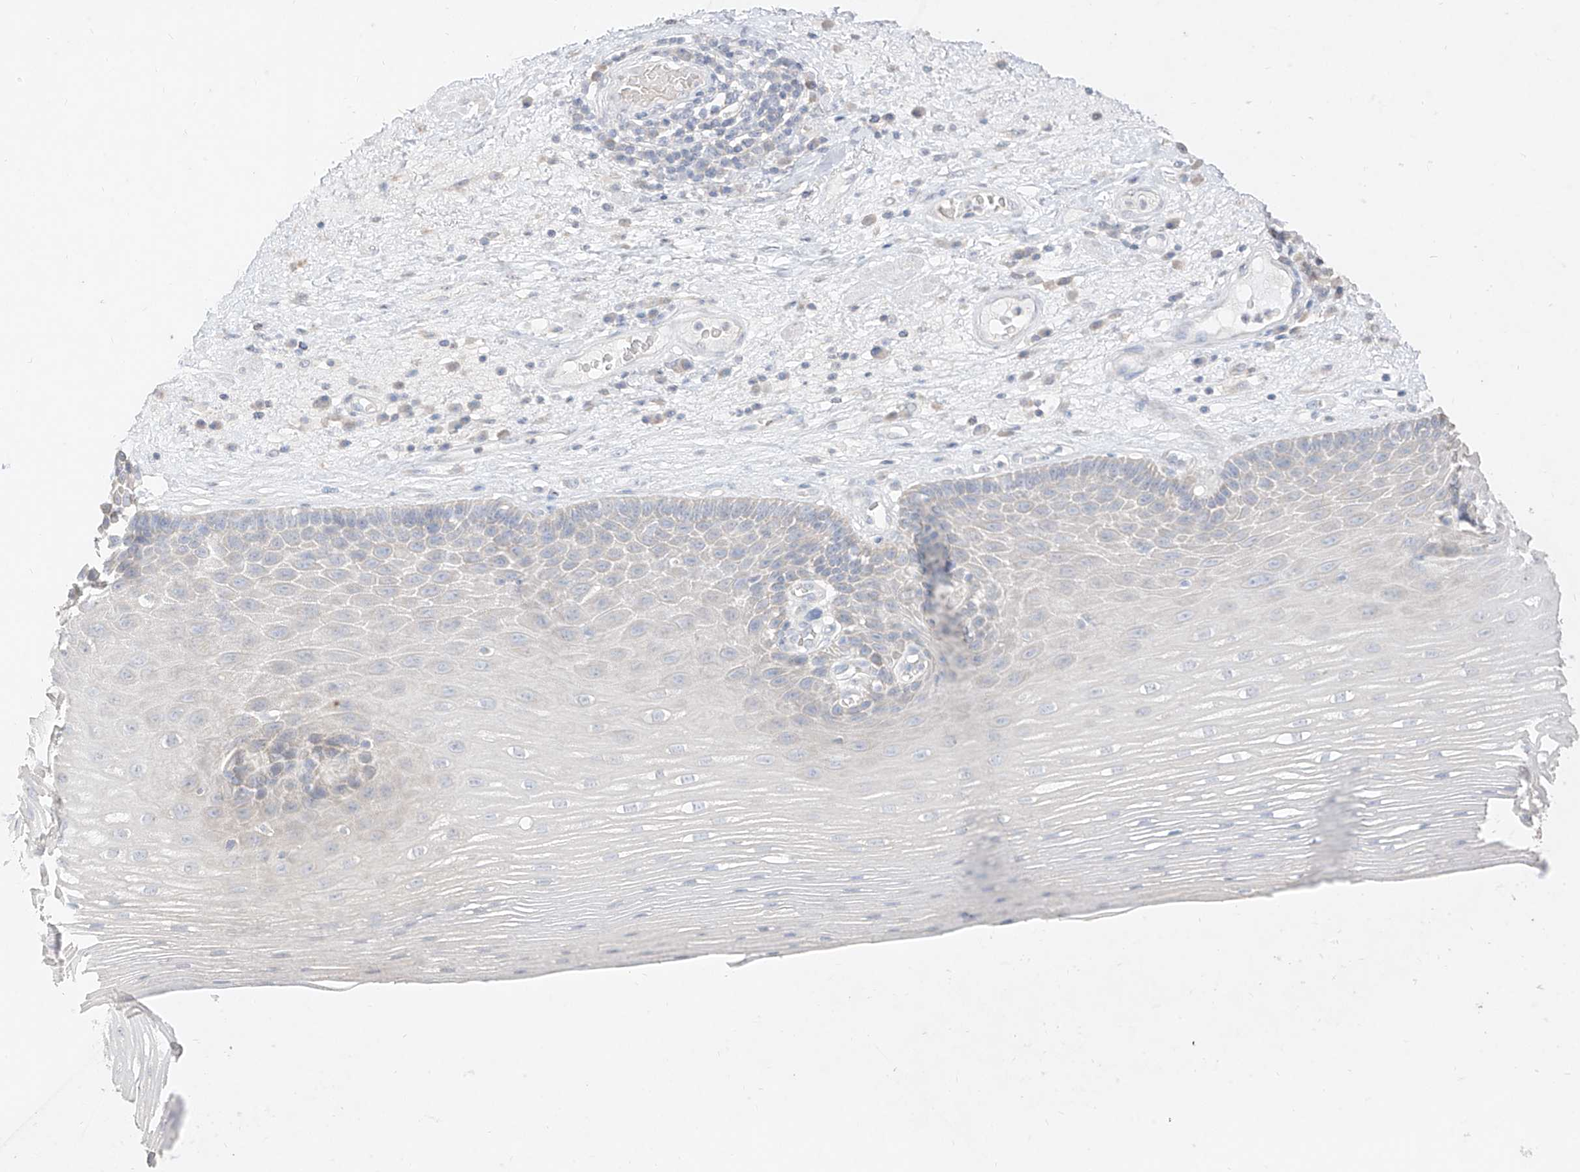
{"staining": {"intensity": "moderate", "quantity": "<25%", "location": "cytoplasmic/membranous"}, "tissue": "esophagus", "cell_type": "Squamous epithelial cells", "image_type": "normal", "snomed": [{"axis": "morphology", "description": "Normal tissue, NOS"}, {"axis": "topography", "description": "Esophagus"}], "caption": "Esophagus stained with immunohistochemistry (IHC) exhibits moderate cytoplasmic/membranous positivity in about <25% of squamous epithelial cells.", "gene": "ZZEF1", "patient": {"sex": "male", "age": 62}}